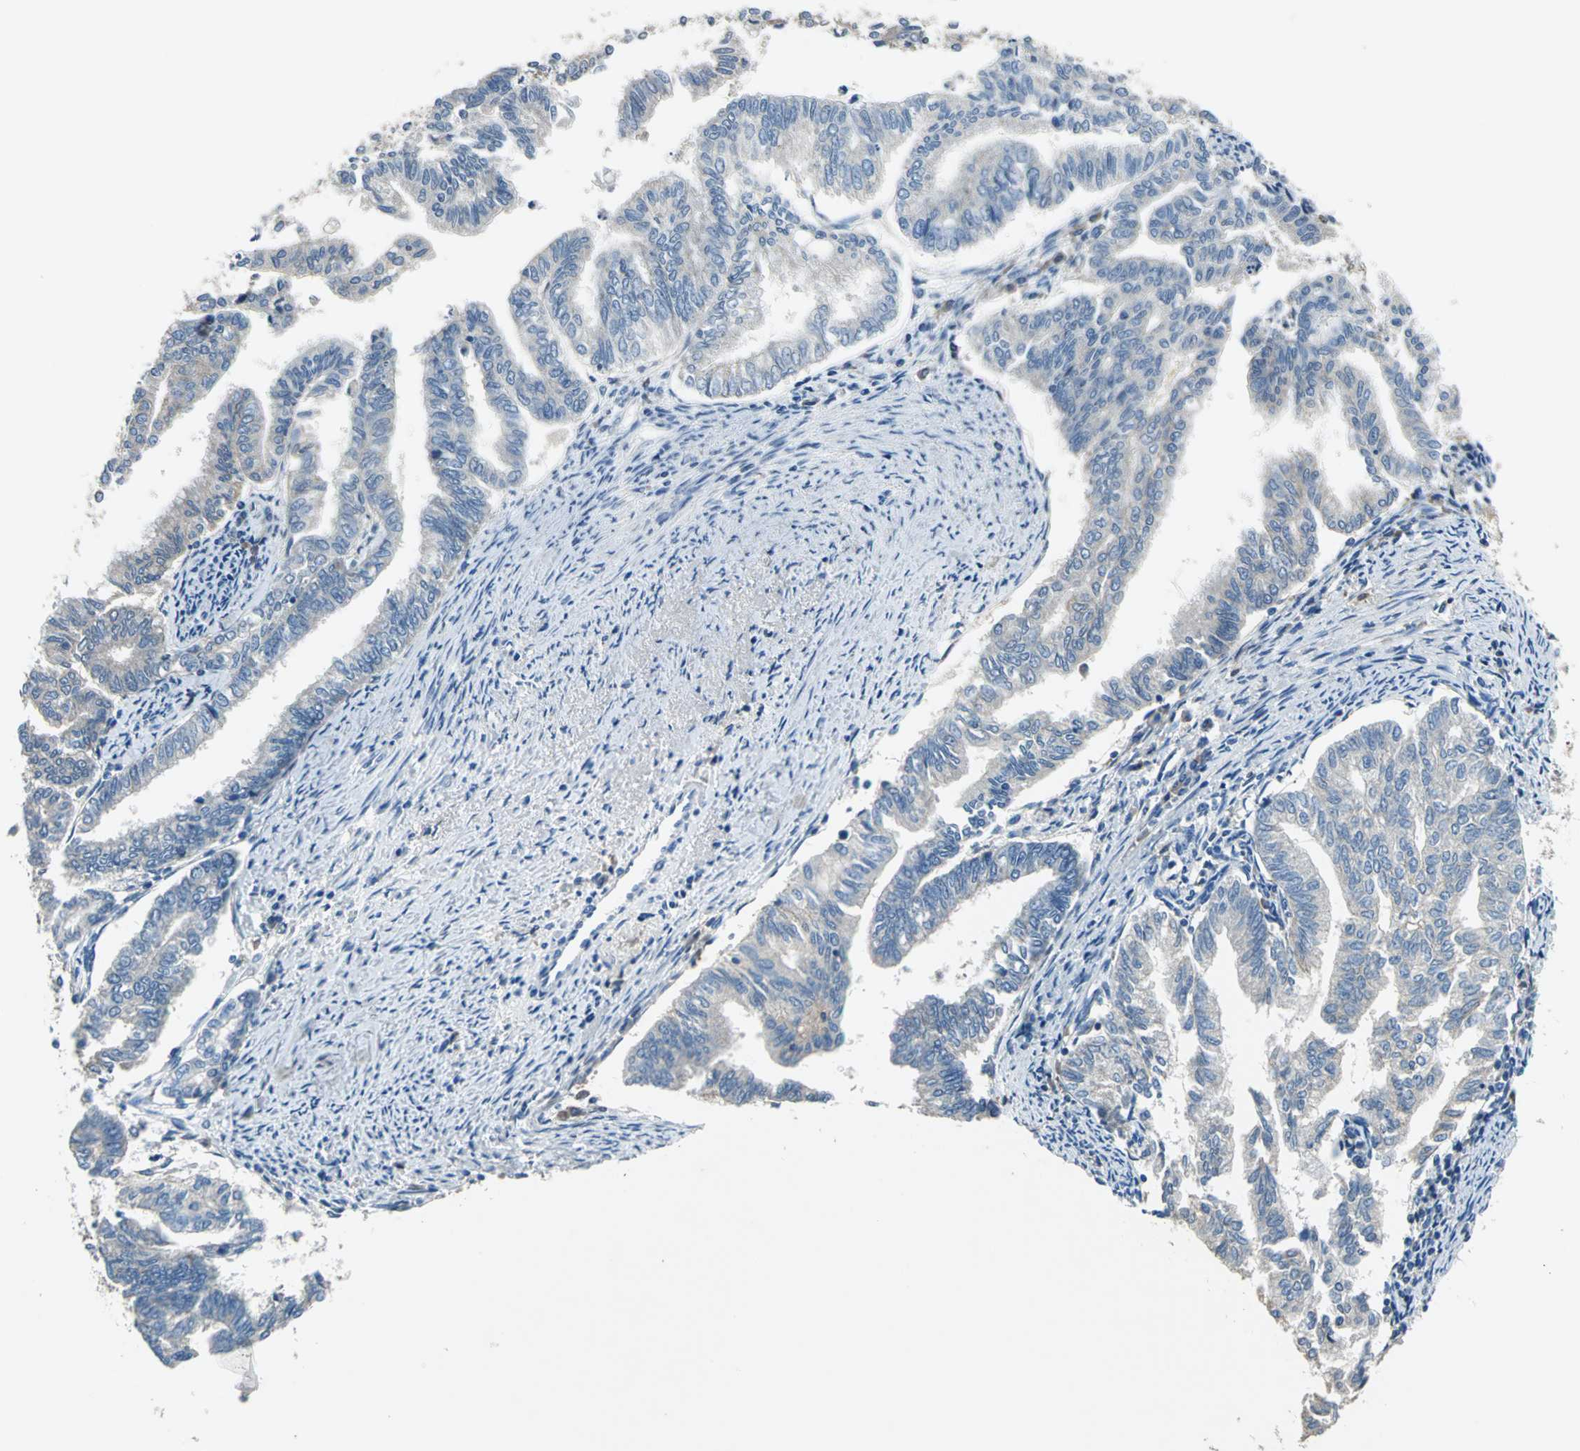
{"staining": {"intensity": "negative", "quantity": "none", "location": "none"}, "tissue": "endometrial cancer", "cell_type": "Tumor cells", "image_type": "cancer", "snomed": [{"axis": "morphology", "description": "Adenocarcinoma, NOS"}, {"axis": "topography", "description": "Endometrium"}], "caption": "An immunohistochemistry histopathology image of endometrial cancer is shown. There is no staining in tumor cells of endometrial cancer.", "gene": "PRKCA", "patient": {"sex": "female", "age": 79}}